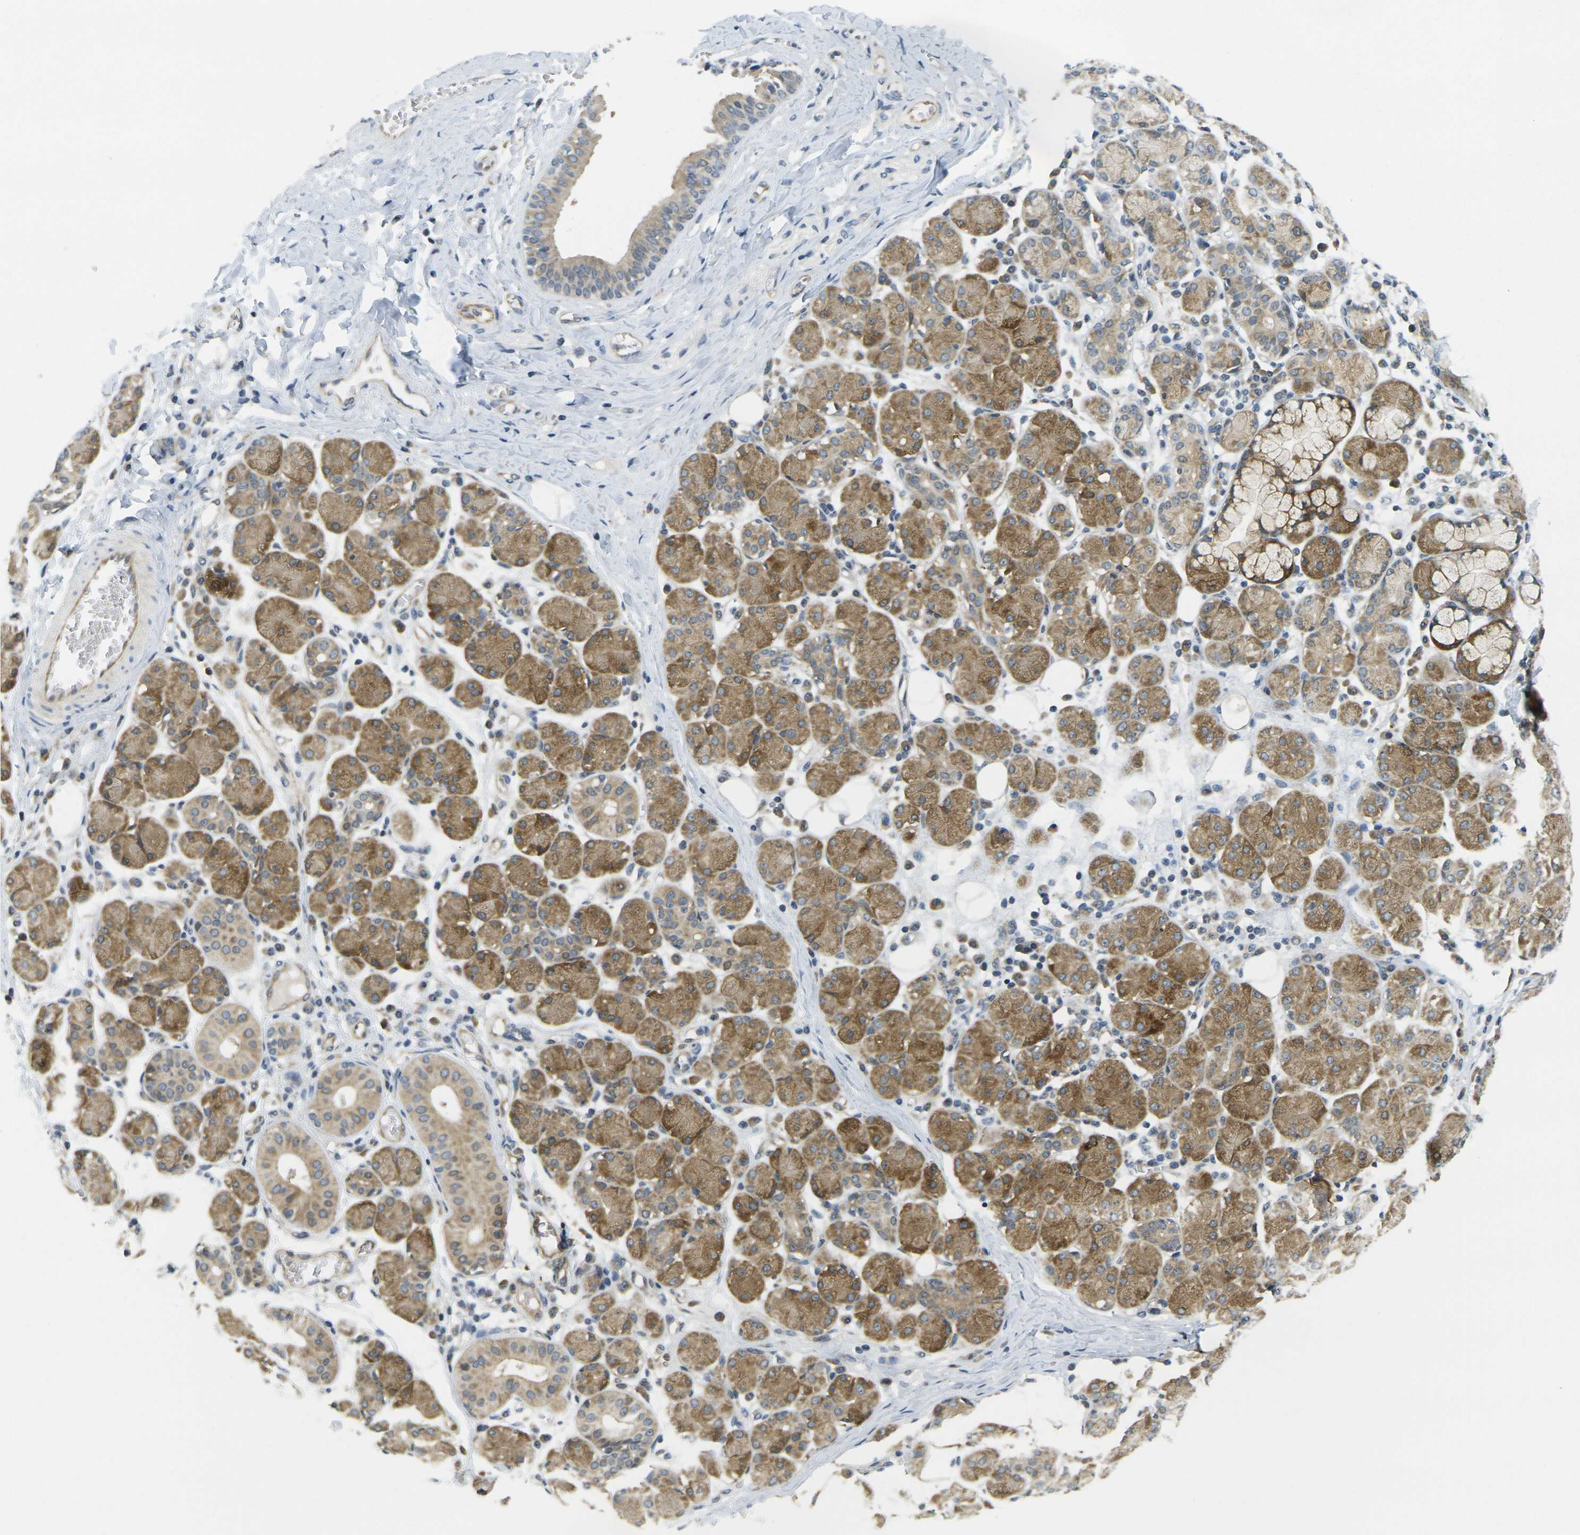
{"staining": {"intensity": "moderate", "quantity": ">75%", "location": "cytoplasmic/membranous"}, "tissue": "salivary gland", "cell_type": "Glandular cells", "image_type": "normal", "snomed": [{"axis": "morphology", "description": "Normal tissue, NOS"}, {"axis": "morphology", "description": "Inflammation, NOS"}, {"axis": "topography", "description": "Lymph node"}, {"axis": "topography", "description": "Salivary gland"}], "caption": "Immunohistochemical staining of benign human salivary gland shows moderate cytoplasmic/membranous protein expression in approximately >75% of glandular cells. (Stains: DAB in brown, nuclei in blue, Microscopy: brightfield microscopy at high magnification).", "gene": "MINAR2", "patient": {"sex": "male", "age": 3}}